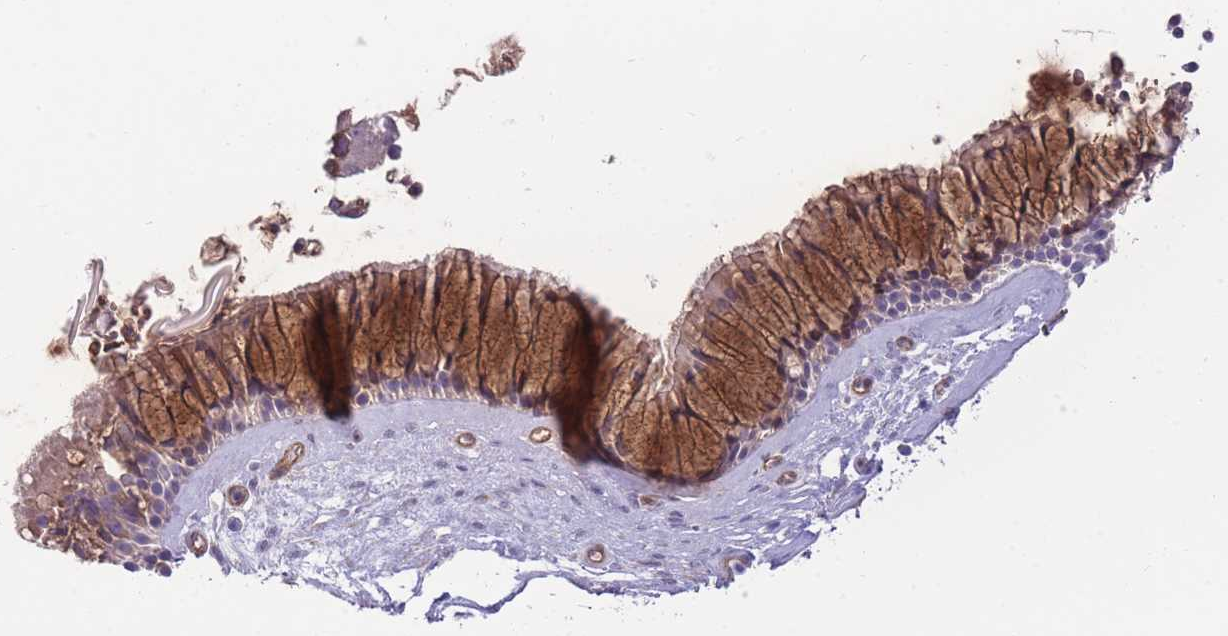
{"staining": {"intensity": "strong", "quantity": ">75%", "location": "cytoplasmic/membranous"}, "tissue": "nasopharynx", "cell_type": "Respiratory epithelial cells", "image_type": "normal", "snomed": [{"axis": "morphology", "description": "Normal tissue, NOS"}, {"axis": "topography", "description": "Nasopharynx"}], "caption": "IHC of normal nasopharynx reveals high levels of strong cytoplasmic/membranous staining in about >75% of respiratory epithelial cells.", "gene": "RGS11", "patient": {"sex": "male", "age": 64}}